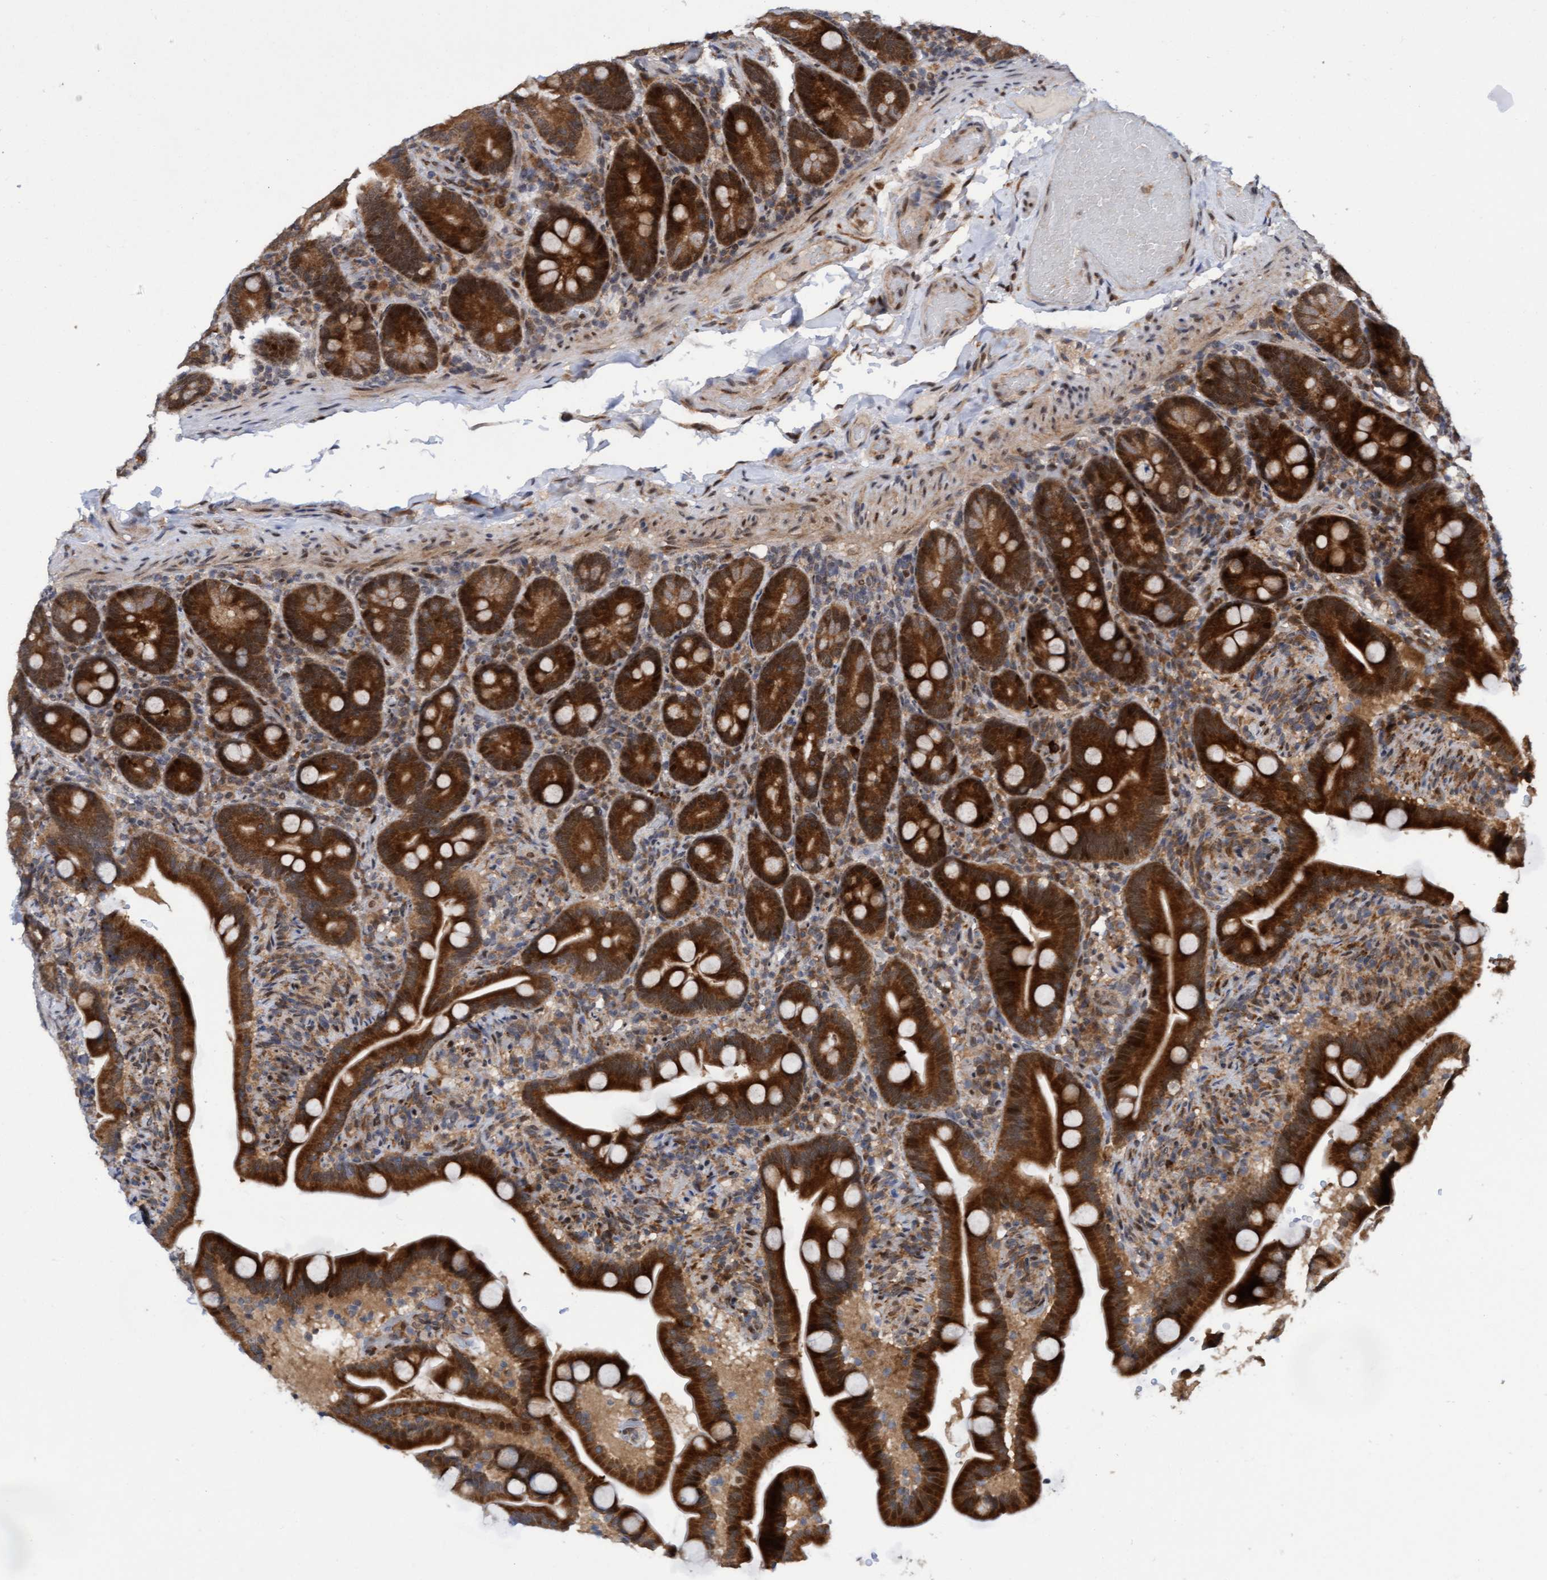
{"staining": {"intensity": "strong", "quantity": ">75%", "location": "cytoplasmic/membranous"}, "tissue": "duodenum", "cell_type": "Glandular cells", "image_type": "normal", "snomed": [{"axis": "morphology", "description": "Normal tissue, NOS"}, {"axis": "topography", "description": "Duodenum"}], "caption": "Brown immunohistochemical staining in benign human duodenum displays strong cytoplasmic/membranous positivity in about >75% of glandular cells.", "gene": "TANC2", "patient": {"sex": "male", "age": 54}}